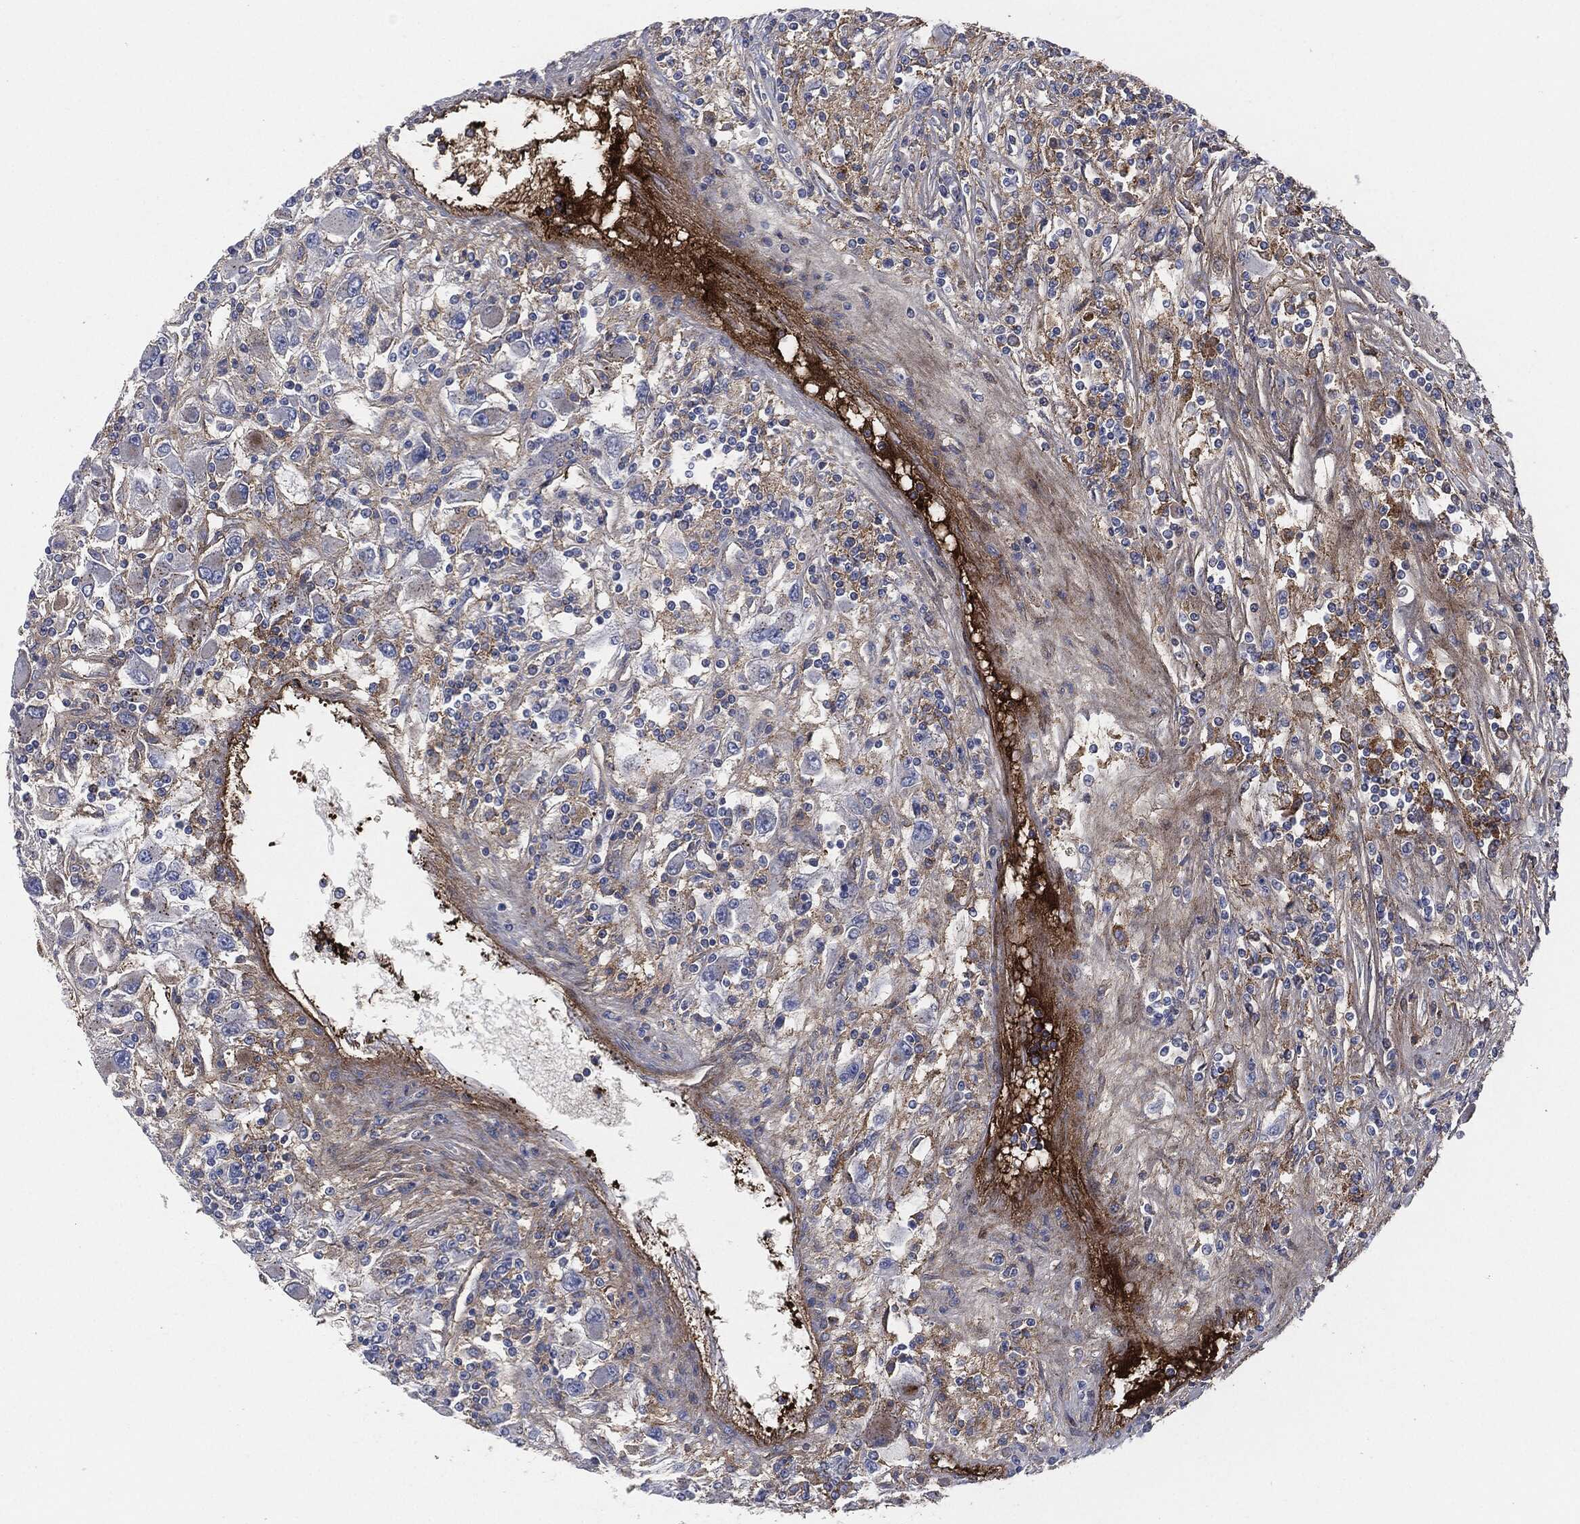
{"staining": {"intensity": "moderate", "quantity": "<25%", "location": "cytoplasmic/membranous"}, "tissue": "renal cancer", "cell_type": "Tumor cells", "image_type": "cancer", "snomed": [{"axis": "morphology", "description": "Adenocarcinoma, NOS"}, {"axis": "topography", "description": "Kidney"}], "caption": "Immunohistochemistry (IHC) image of renal cancer (adenocarcinoma) stained for a protein (brown), which exhibits low levels of moderate cytoplasmic/membranous expression in approximately <25% of tumor cells.", "gene": "APOB", "patient": {"sex": "female", "age": 67}}